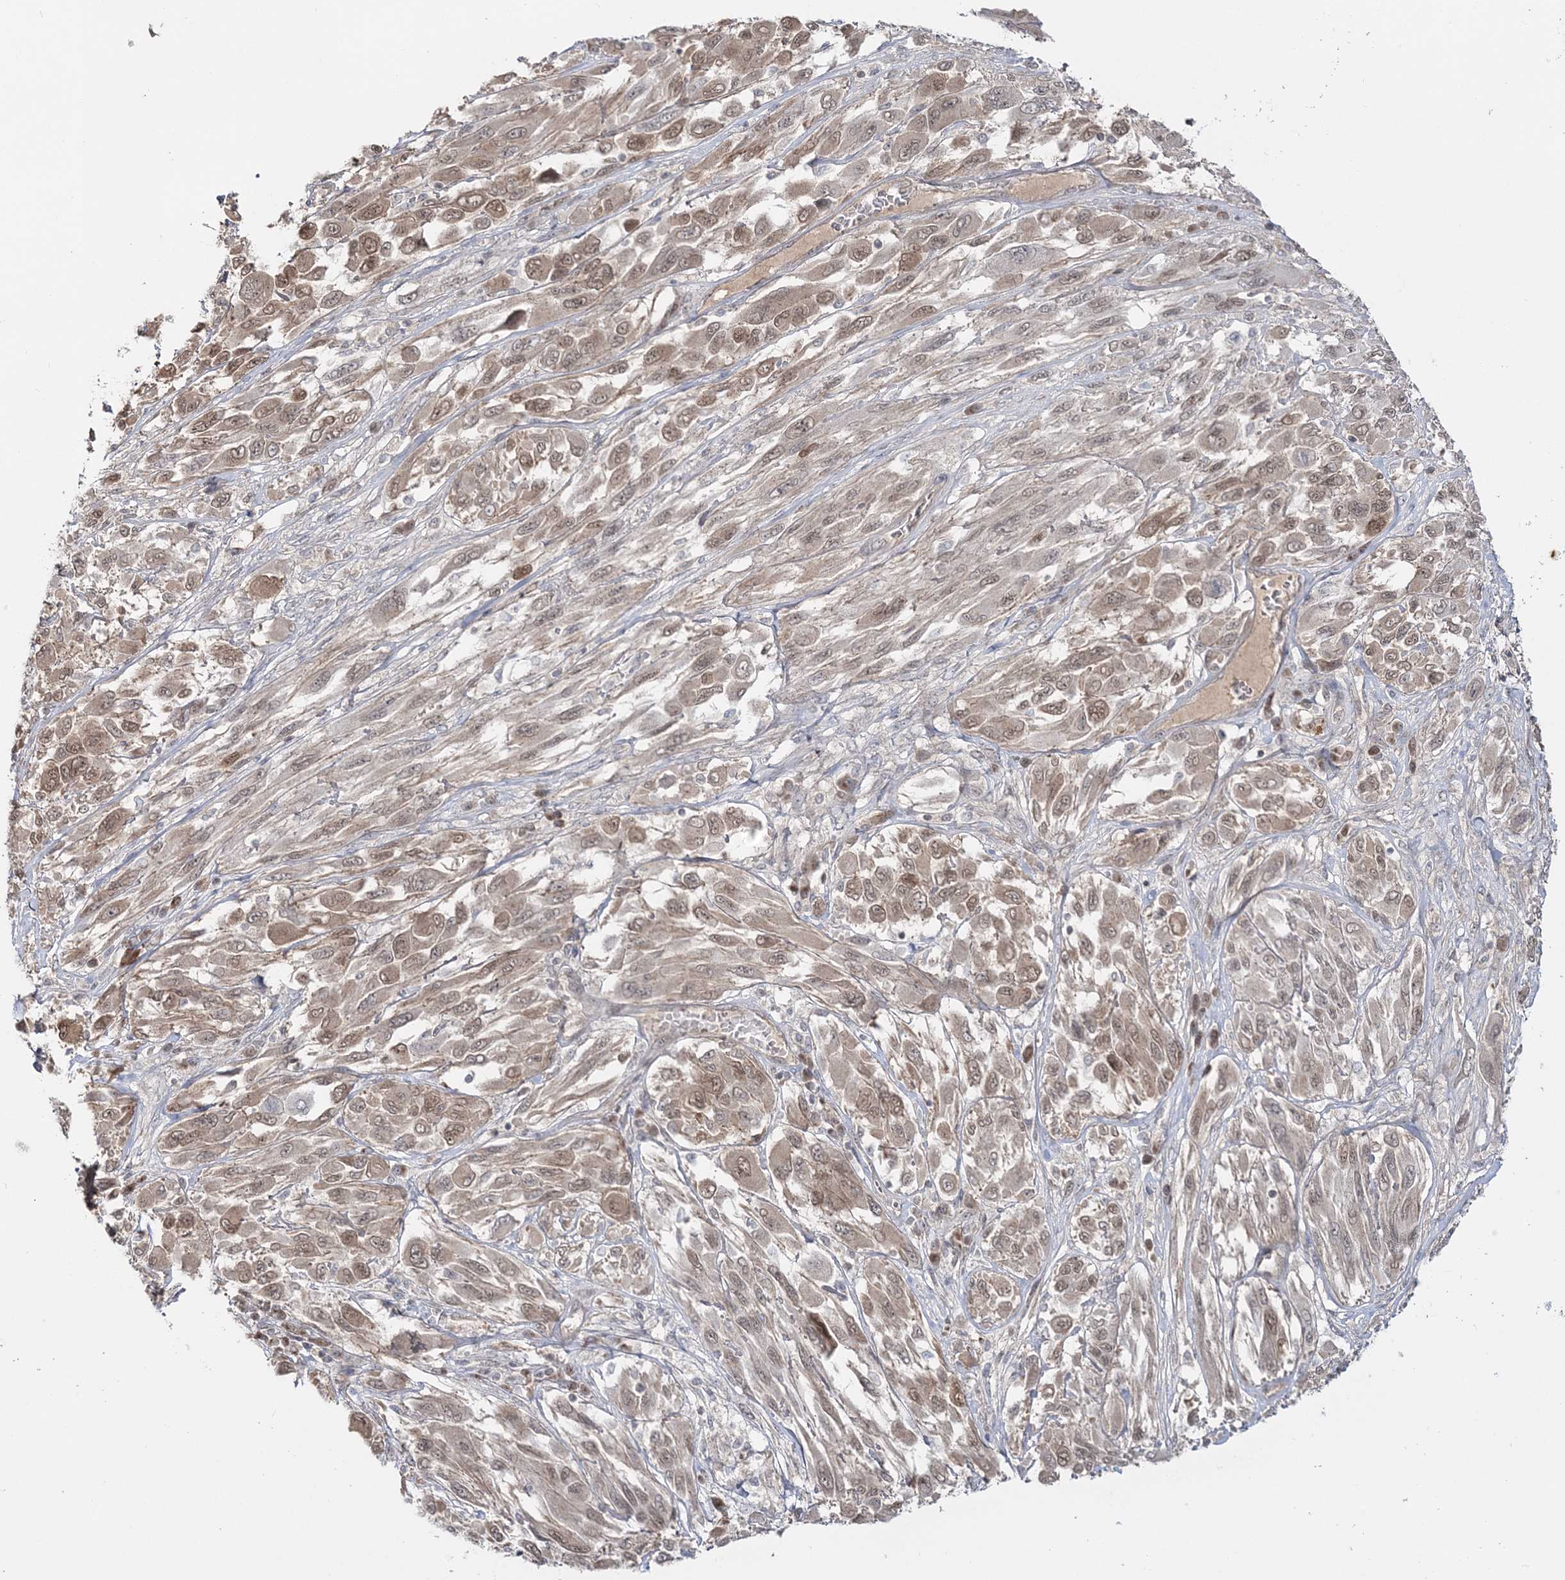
{"staining": {"intensity": "weak", "quantity": ">75%", "location": "cytoplasmic/membranous,nuclear"}, "tissue": "melanoma", "cell_type": "Tumor cells", "image_type": "cancer", "snomed": [{"axis": "morphology", "description": "Malignant melanoma, NOS"}, {"axis": "topography", "description": "Skin"}], "caption": "DAB (3,3'-diaminobenzidine) immunohistochemical staining of human melanoma demonstrates weak cytoplasmic/membranous and nuclear protein positivity in approximately >75% of tumor cells.", "gene": "ZFAND6", "patient": {"sex": "female", "age": 91}}